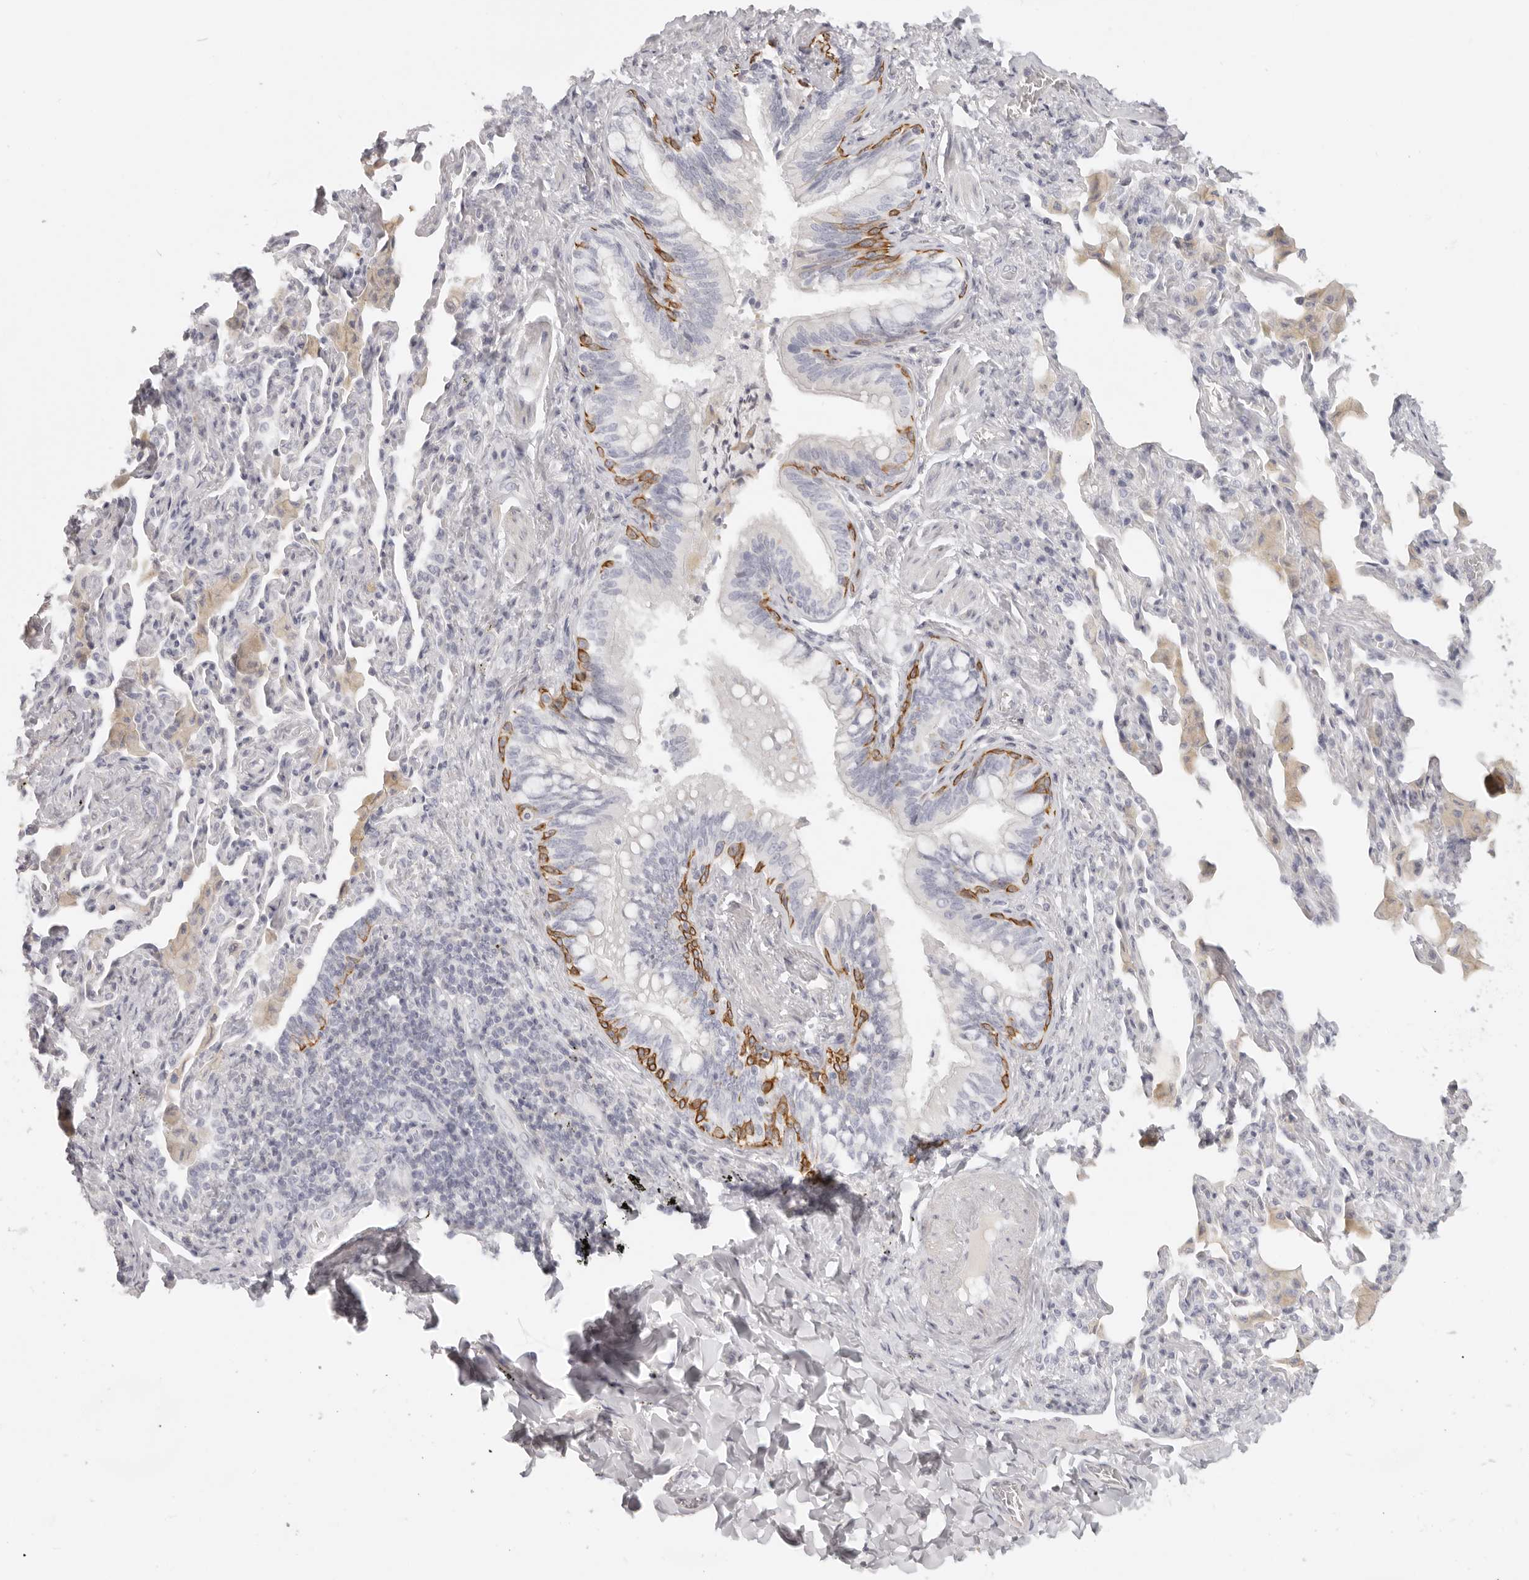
{"staining": {"intensity": "moderate", "quantity": "25%-75%", "location": "cytoplasmic/membranous"}, "tissue": "bronchus", "cell_type": "Respiratory epithelial cells", "image_type": "normal", "snomed": [{"axis": "morphology", "description": "Normal tissue, NOS"}, {"axis": "morphology", "description": "Inflammation, NOS"}, {"axis": "topography", "description": "Lung"}], "caption": "IHC photomicrograph of unremarkable bronchus: human bronchus stained using immunohistochemistry (IHC) shows medium levels of moderate protein expression localized specifically in the cytoplasmic/membranous of respiratory epithelial cells, appearing as a cytoplasmic/membranous brown color.", "gene": "RXFP1", "patient": {"sex": "female", "age": 46}}